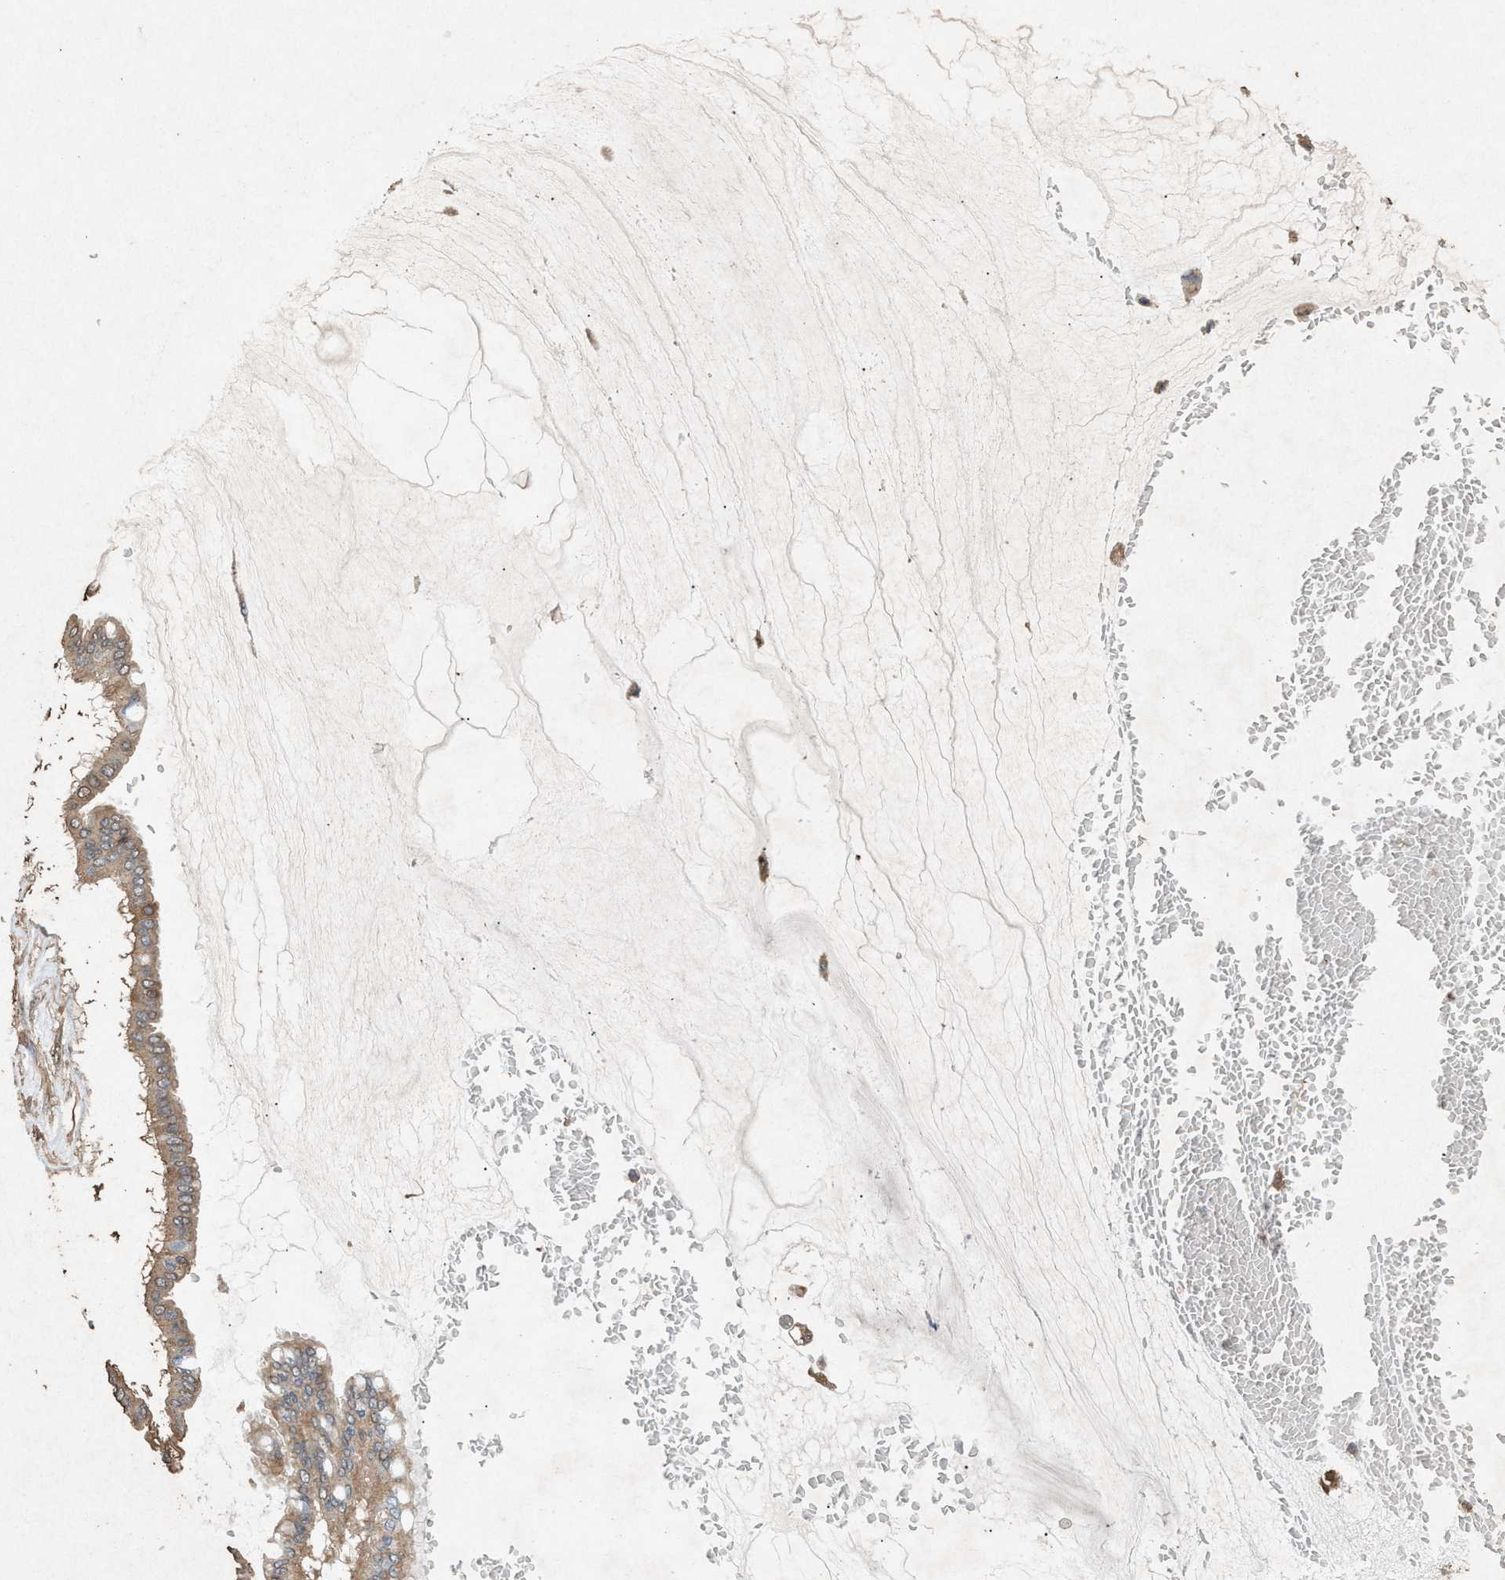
{"staining": {"intensity": "weak", "quantity": ">75%", "location": "cytoplasmic/membranous"}, "tissue": "ovarian cancer", "cell_type": "Tumor cells", "image_type": "cancer", "snomed": [{"axis": "morphology", "description": "Cystadenocarcinoma, mucinous, NOS"}, {"axis": "topography", "description": "Ovary"}], "caption": "Ovarian mucinous cystadenocarcinoma stained with DAB (3,3'-diaminobenzidine) immunohistochemistry demonstrates low levels of weak cytoplasmic/membranous staining in about >75% of tumor cells.", "gene": "DCAF7", "patient": {"sex": "female", "age": 73}}